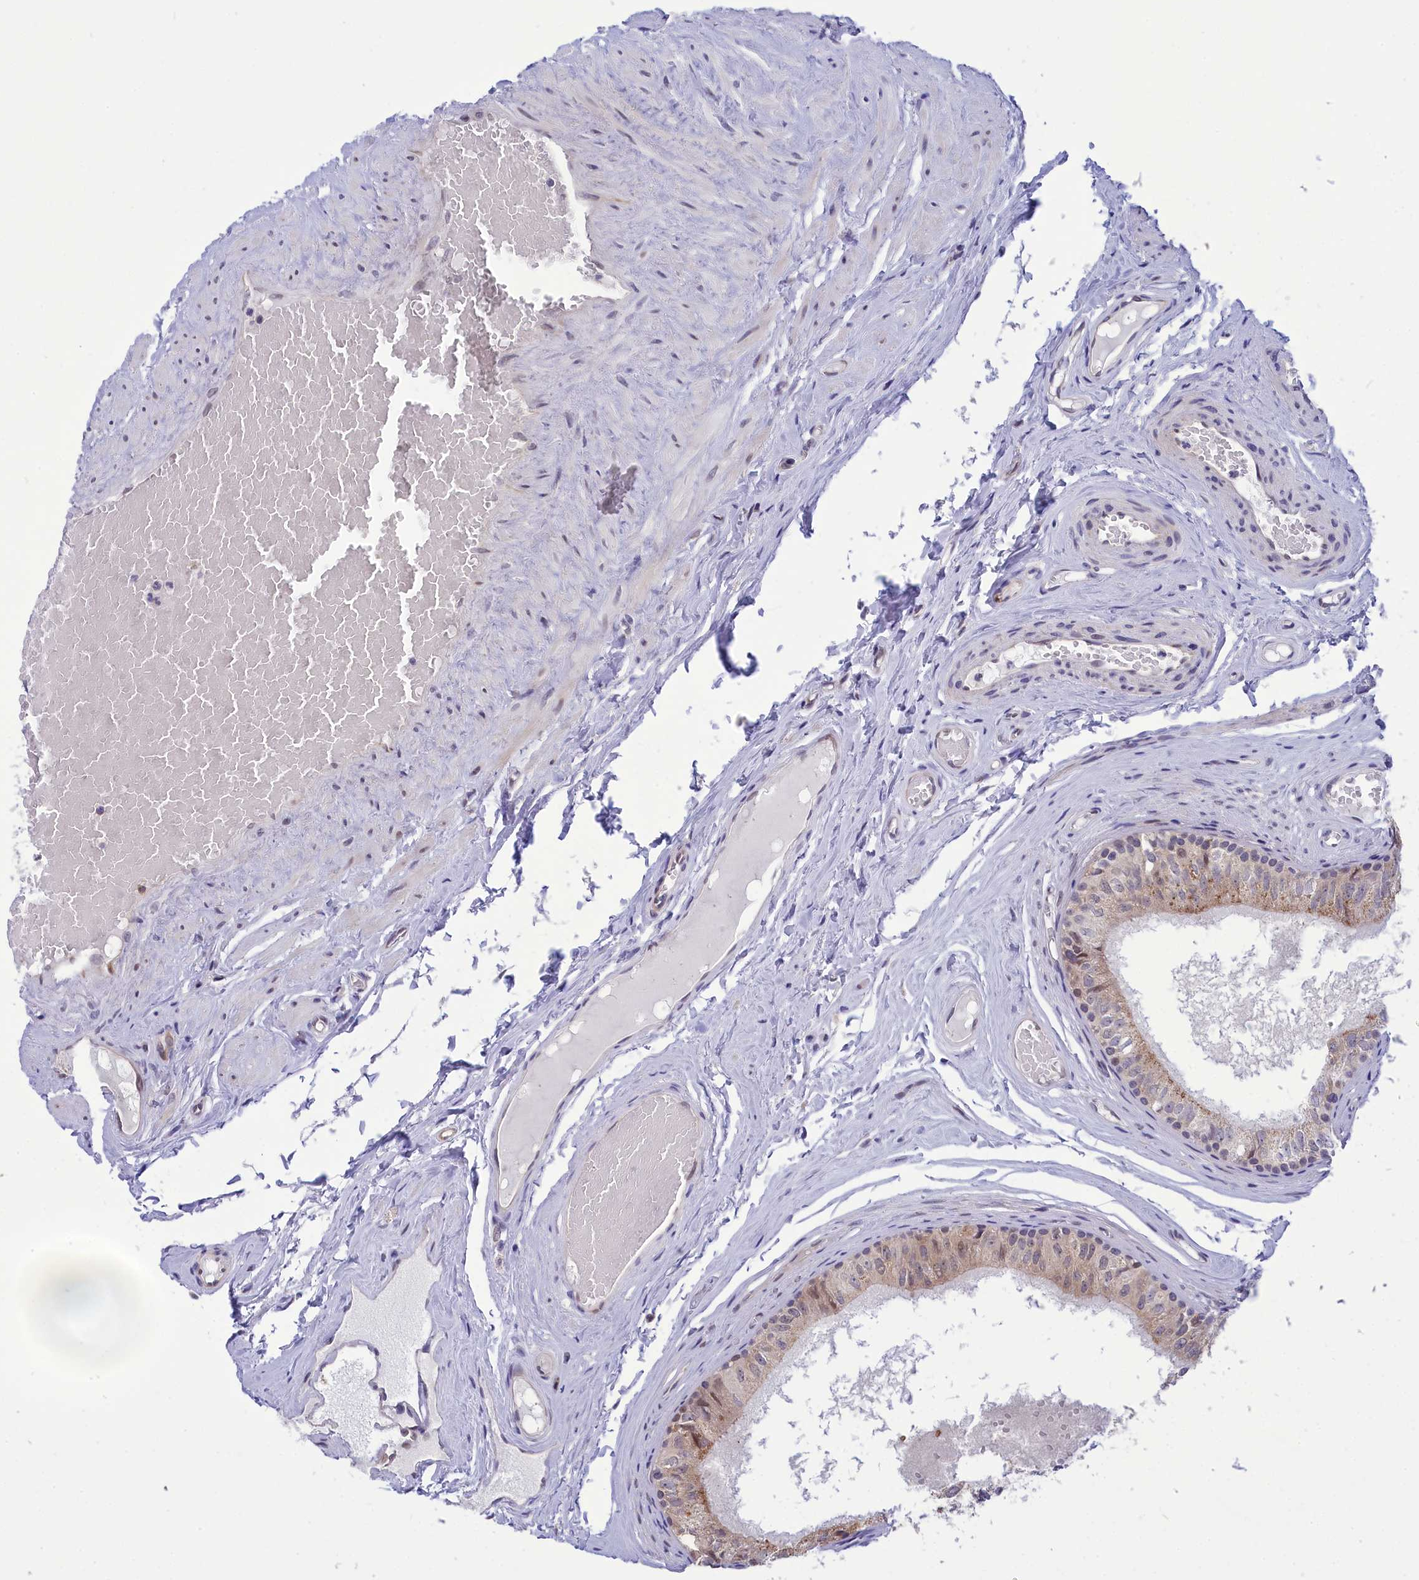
{"staining": {"intensity": "weak", "quantity": "<25%", "location": "cytoplasmic/membranous"}, "tissue": "epididymis", "cell_type": "Glandular cells", "image_type": "normal", "snomed": [{"axis": "morphology", "description": "Normal tissue, NOS"}, {"axis": "topography", "description": "Epididymis"}], "caption": "This image is of unremarkable epididymis stained with immunohistochemistry (IHC) to label a protein in brown with the nuclei are counter-stained blue. There is no expression in glandular cells.", "gene": "KCTD14", "patient": {"sex": "male", "age": 79}}